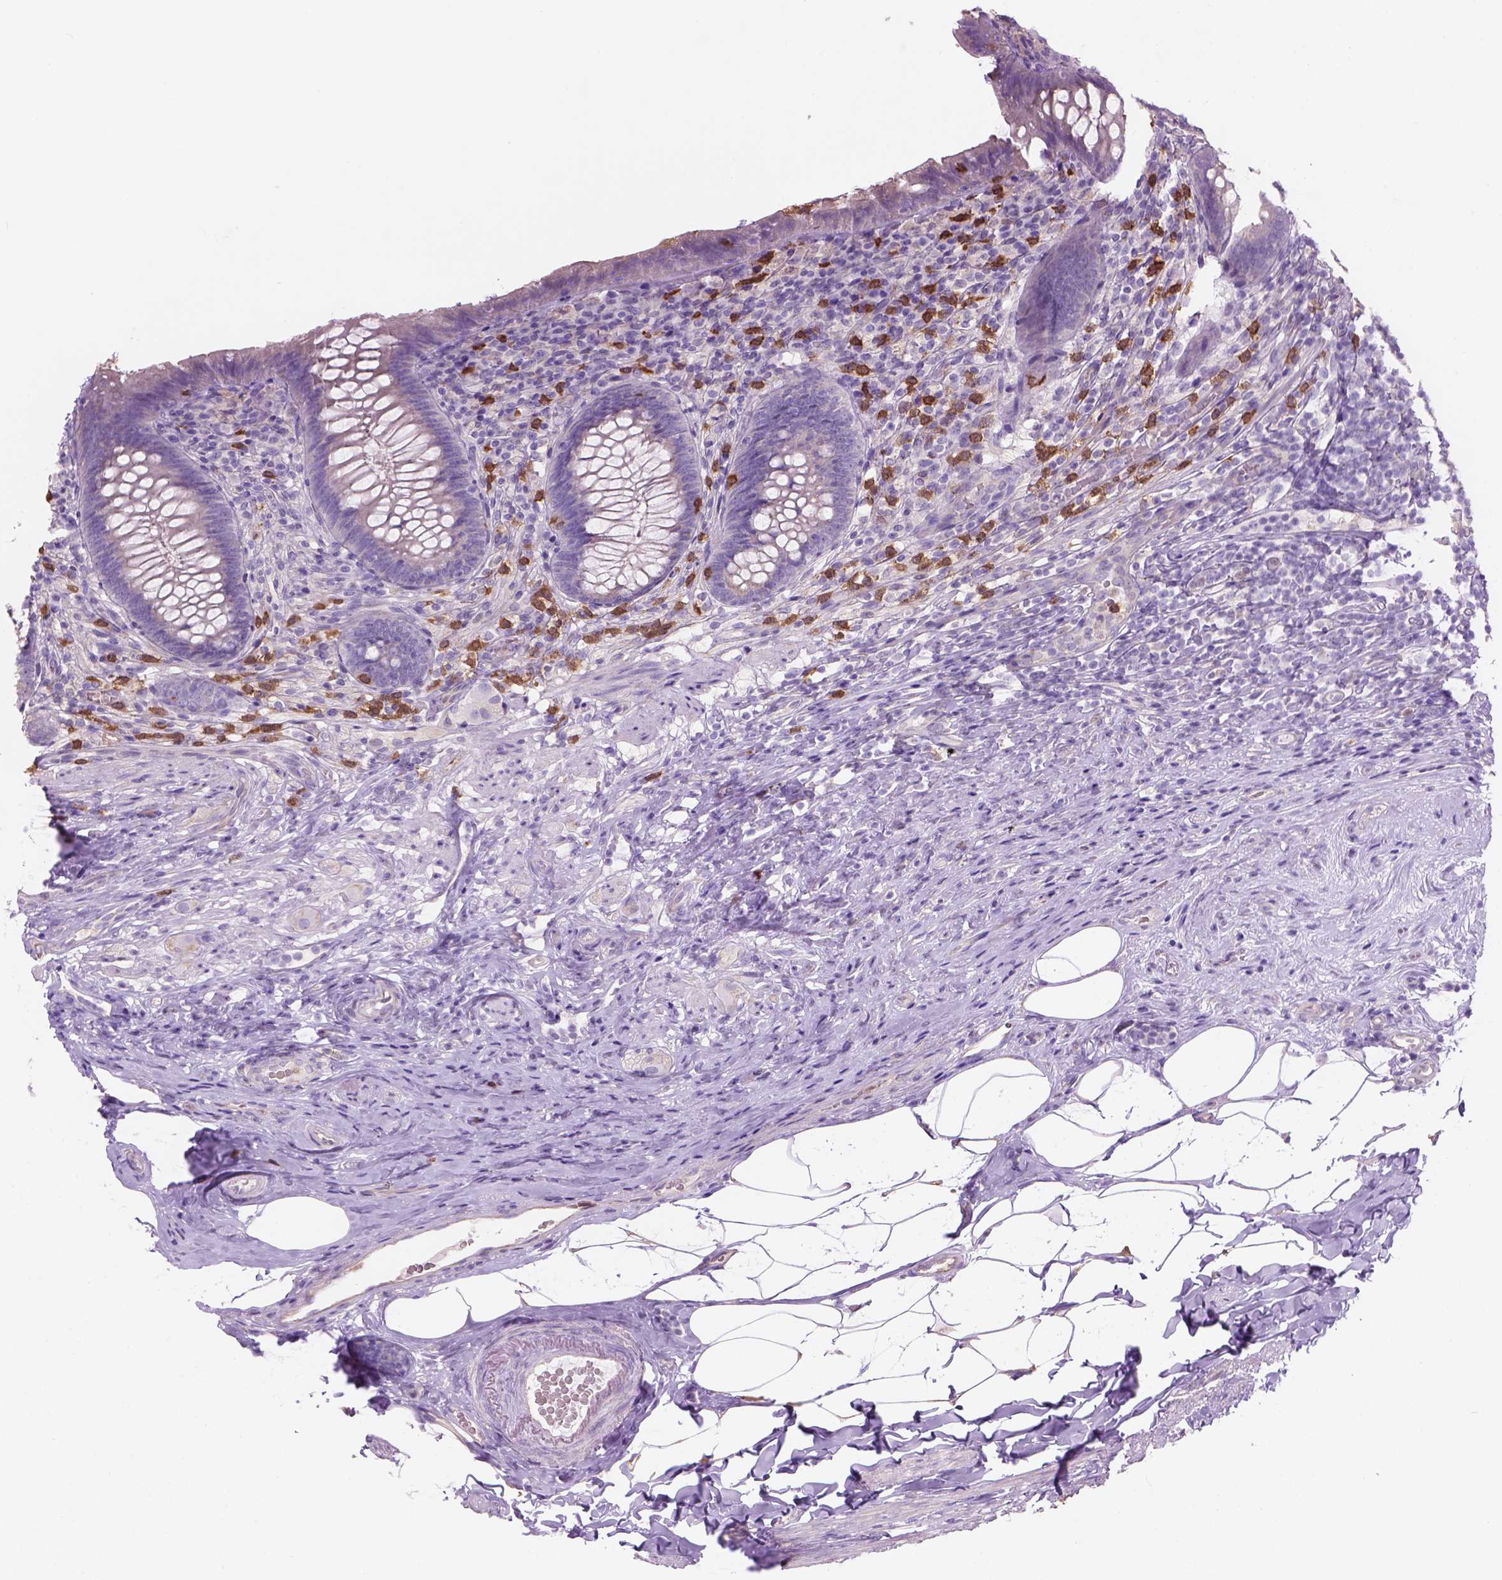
{"staining": {"intensity": "negative", "quantity": "none", "location": "none"}, "tissue": "appendix", "cell_type": "Glandular cells", "image_type": "normal", "snomed": [{"axis": "morphology", "description": "Normal tissue, NOS"}, {"axis": "topography", "description": "Appendix"}], "caption": "The histopathology image demonstrates no staining of glandular cells in normal appendix. (DAB immunohistochemistry with hematoxylin counter stain).", "gene": "CD84", "patient": {"sex": "male", "age": 47}}